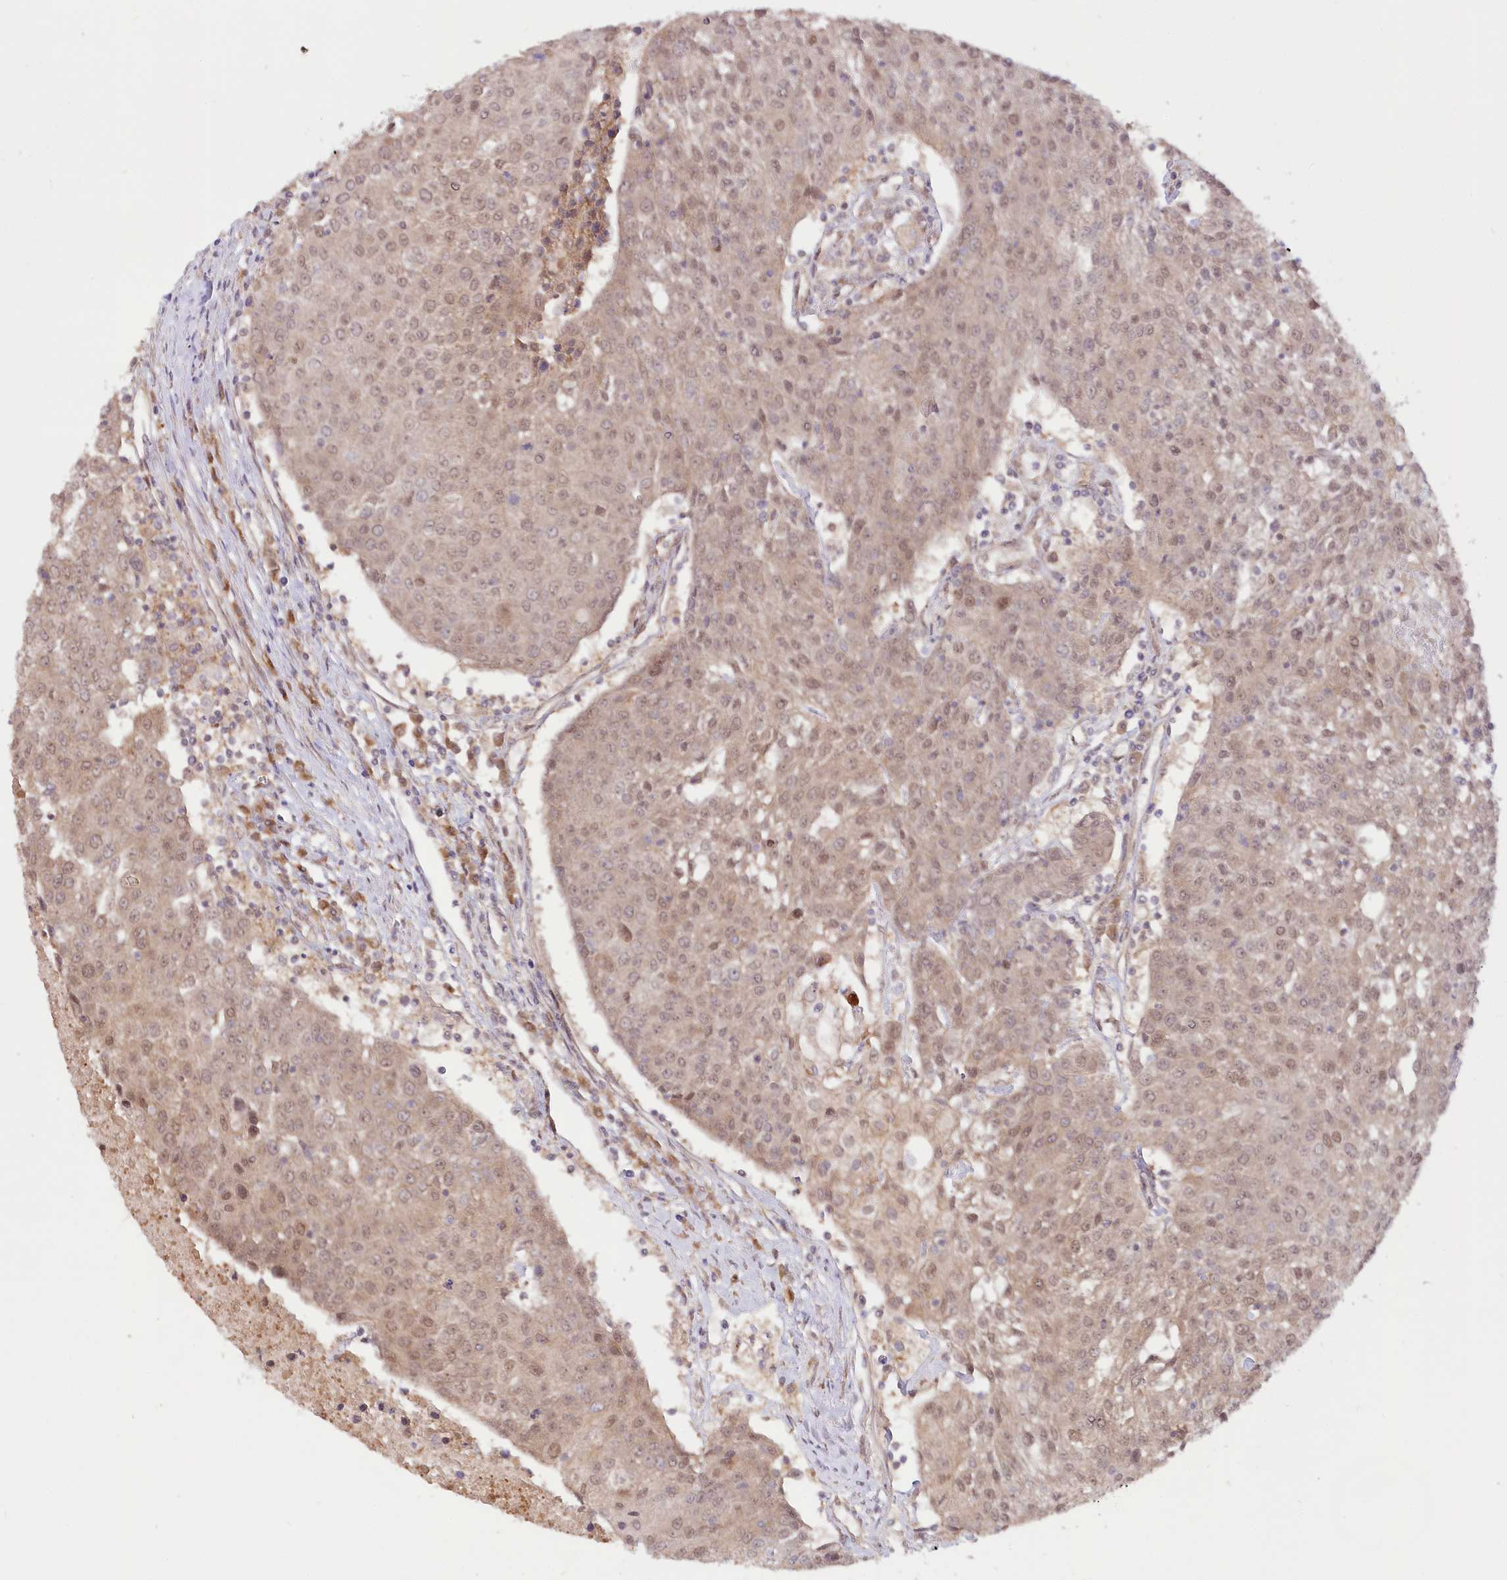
{"staining": {"intensity": "moderate", "quantity": ">75%", "location": "cytoplasmic/membranous,nuclear"}, "tissue": "urothelial cancer", "cell_type": "Tumor cells", "image_type": "cancer", "snomed": [{"axis": "morphology", "description": "Urothelial carcinoma, High grade"}, {"axis": "topography", "description": "Urinary bladder"}], "caption": "Tumor cells demonstrate medium levels of moderate cytoplasmic/membranous and nuclear positivity in approximately >75% of cells in urothelial carcinoma (high-grade).", "gene": "CEP70", "patient": {"sex": "female", "age": 85}}